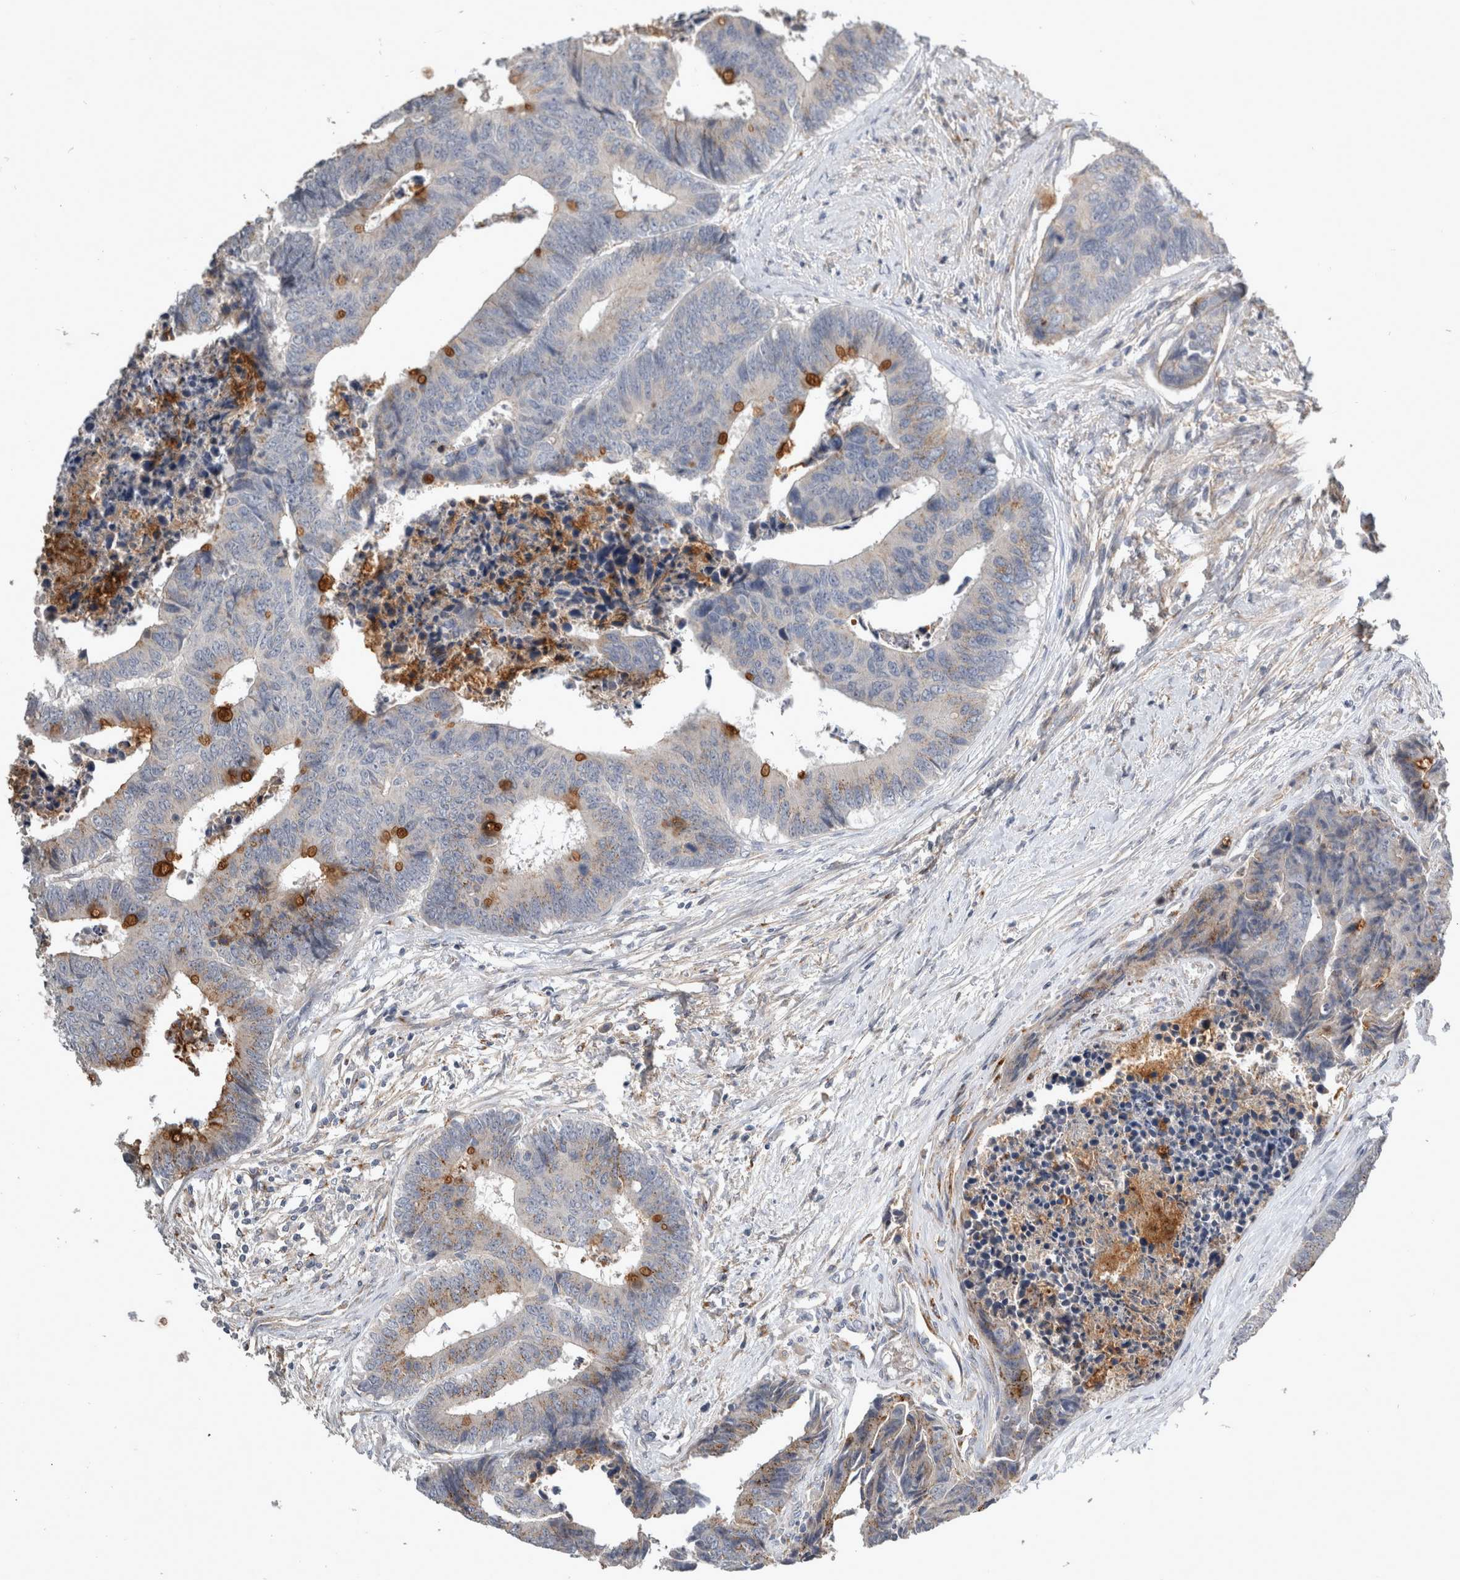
{"staining": {"intensity": "strong", "quantity": "<25%", "location": "cytoplasmic/membranous"}, "tissue": "colorectal cancer", "cell_type": "Tumor cells", "image_type": "cancer", "snomed": [{"axis": "morphology", "description": "Adenocarcinoma, NOS"}, {"axis": "topography", "description": "Rectum"}], "caption": "Immunohistochemical staining of colorectal cancer (adenocarcinoma) demonstrates medium levels of strong cytoplasmic/membranous staining in approximately <25% of tumor cells. (DAB IHC with brightfield microscopy, high magnification).", "gene": "SLC22A11", "patient": {"sex": "male", "age": 84}}